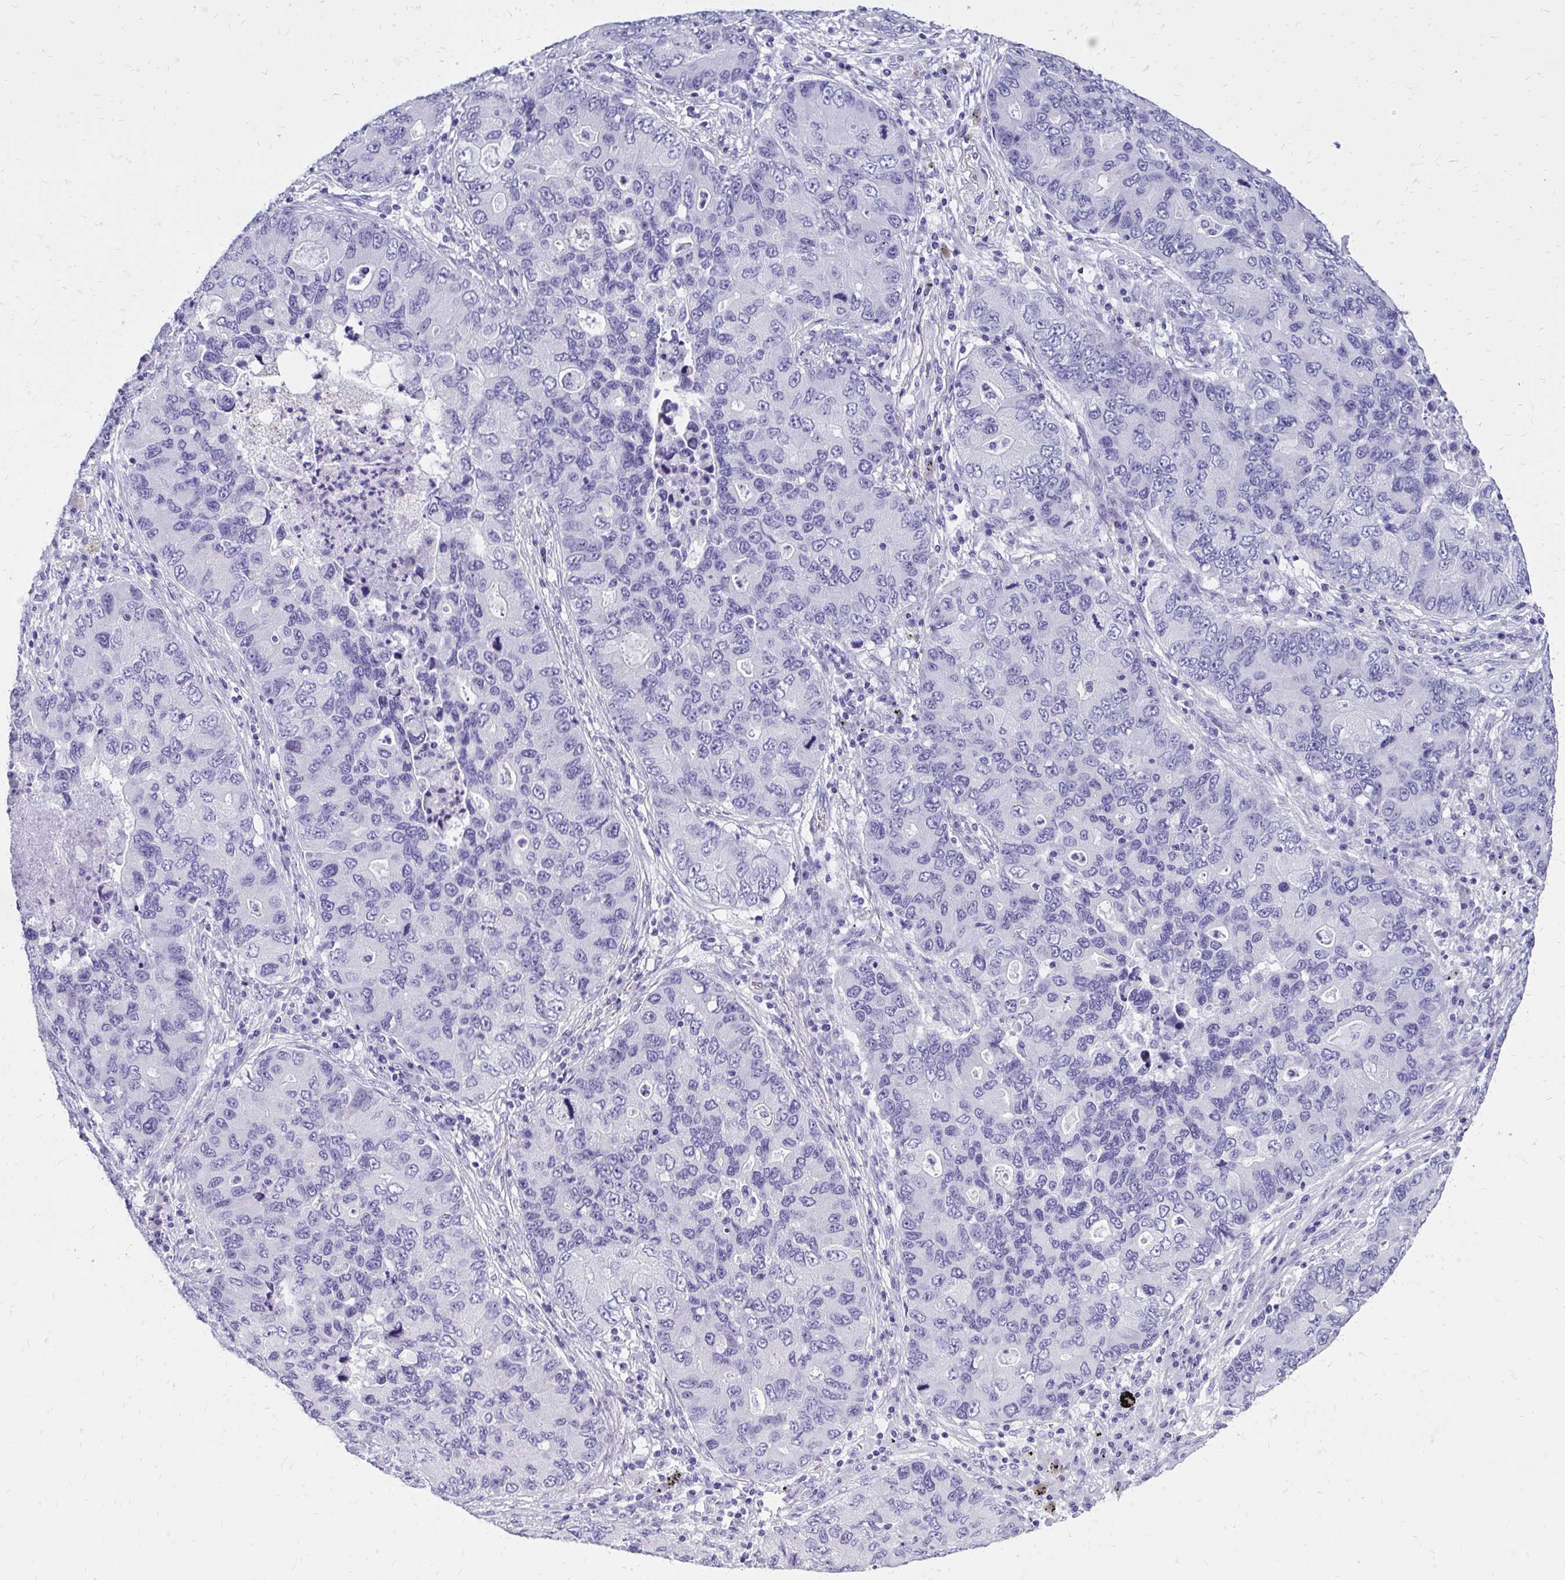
{"staining": {"intensity": "negative", "quantity": "none", "location": "none"}, "tissue": "lung cancer", "cell_type": "Tumor cells", "image_type": "cancer", "snomed": [{"axis": "morphology", "description": "Adenocarcinoma, NOS"}, {"axis": "morphology", "description": "Adenocarcinoma, metastatic, NOS"}, {"axis": "topography", "description": "Lymph node"}, {"axis": "topography", "description": "Lung"}], "caption": "Immunohistochemical staining of human lung cancer displays no significant expression in tumor cells.", "gene": "SLC32A1", "patient": {"sex": "female", "age": 54}}